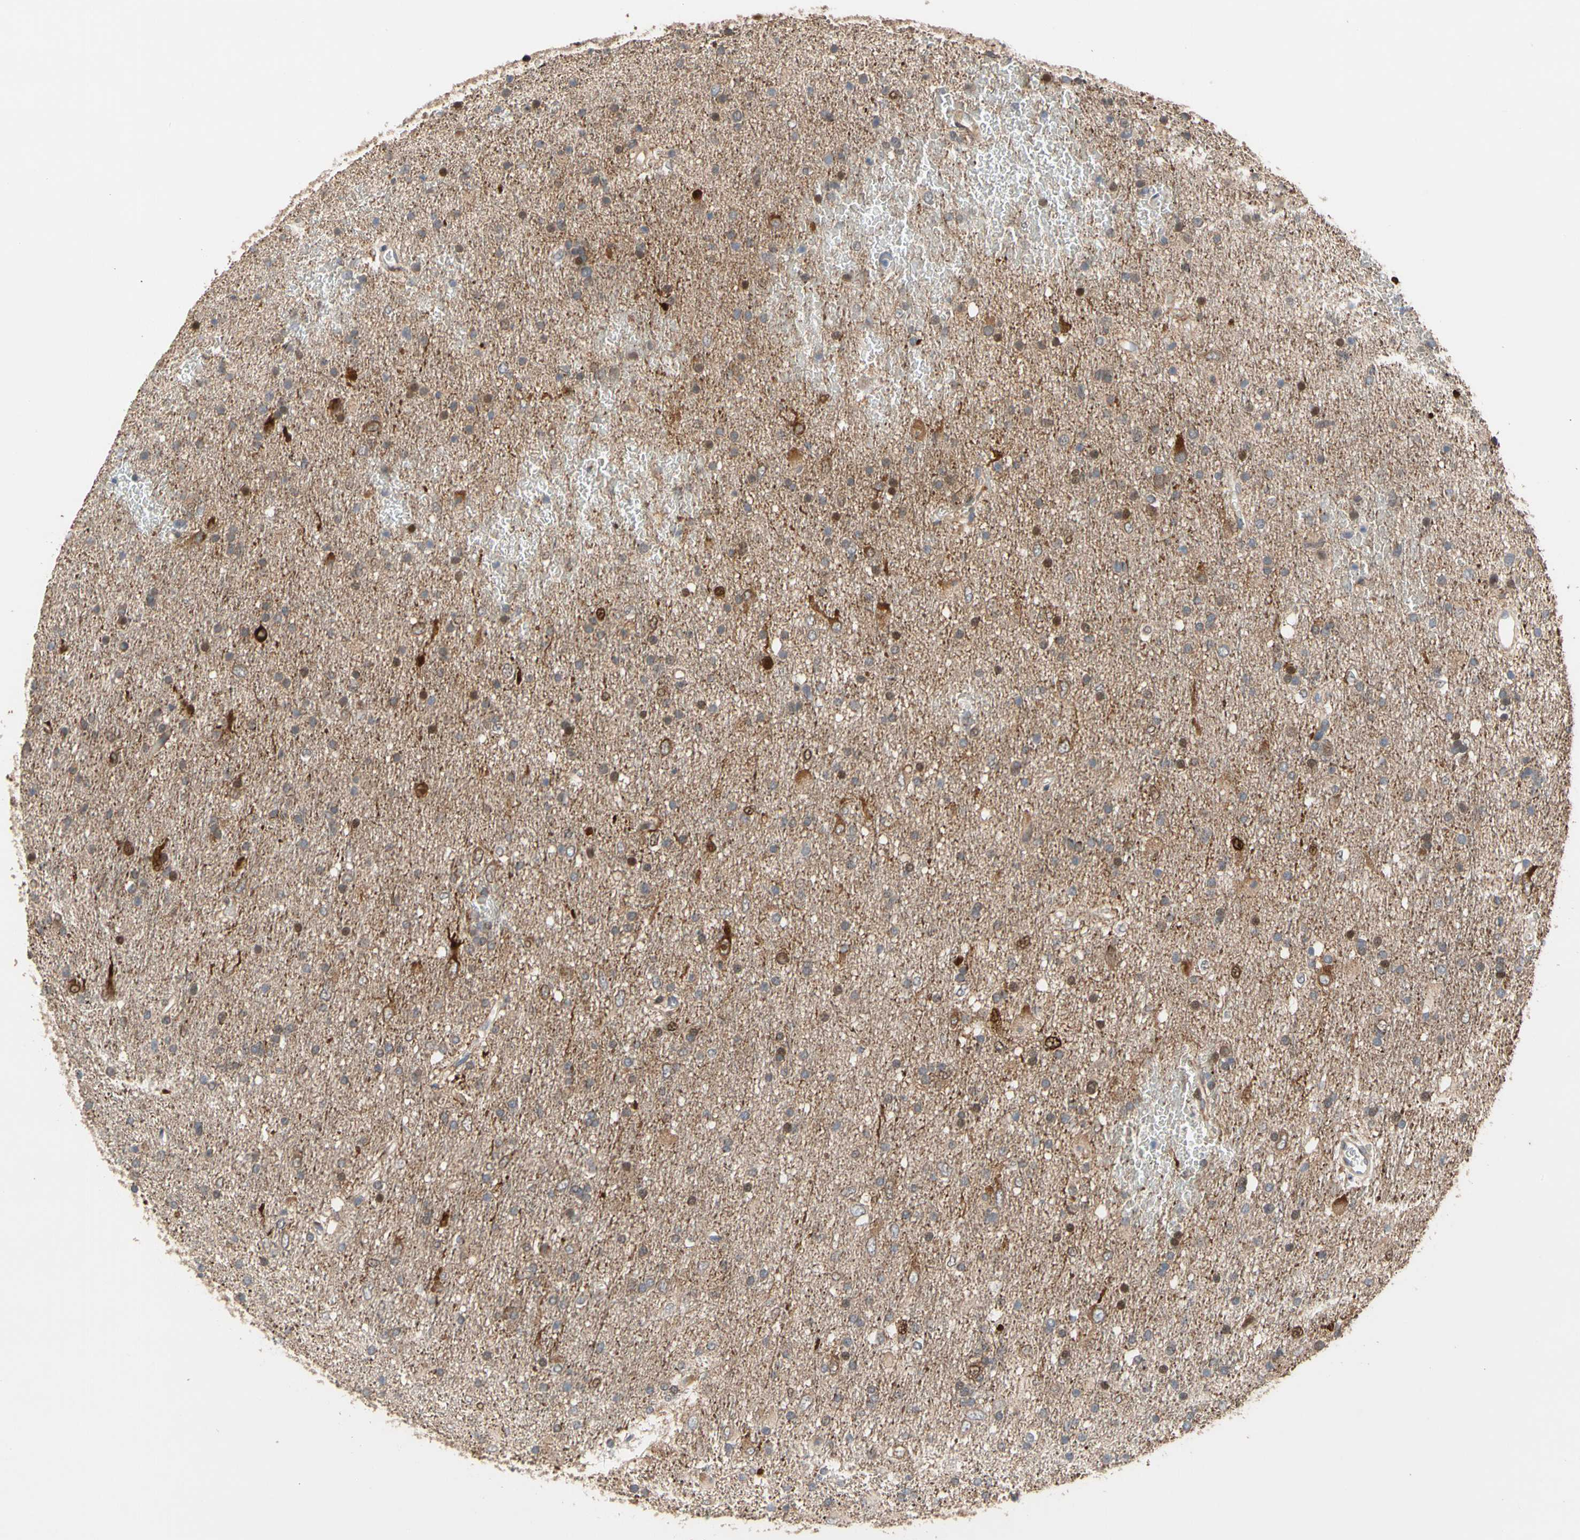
{"staining": {"intensity": "moderate", "quantity": "<25%", "location": "cytoplasmic/membranous,nuclear"}, "tissue": "glioma", "cell_type": "Tumor cells", "image_type": "cancer", "snomed": [{"axis": "morphology", "description": "Glioma, malignant, Low grade"}, {"axis": "topography", "description": "Brain"}], "caption": "Immunohistochemical staining of malignant glioma (low-grade) shows low levels of moderate cytoplasmic/membranous and nuclear protein expression in about <25% of tumor cells.", "gene": "HMGCR", "patient": {"sex": "male", "age": 77}}